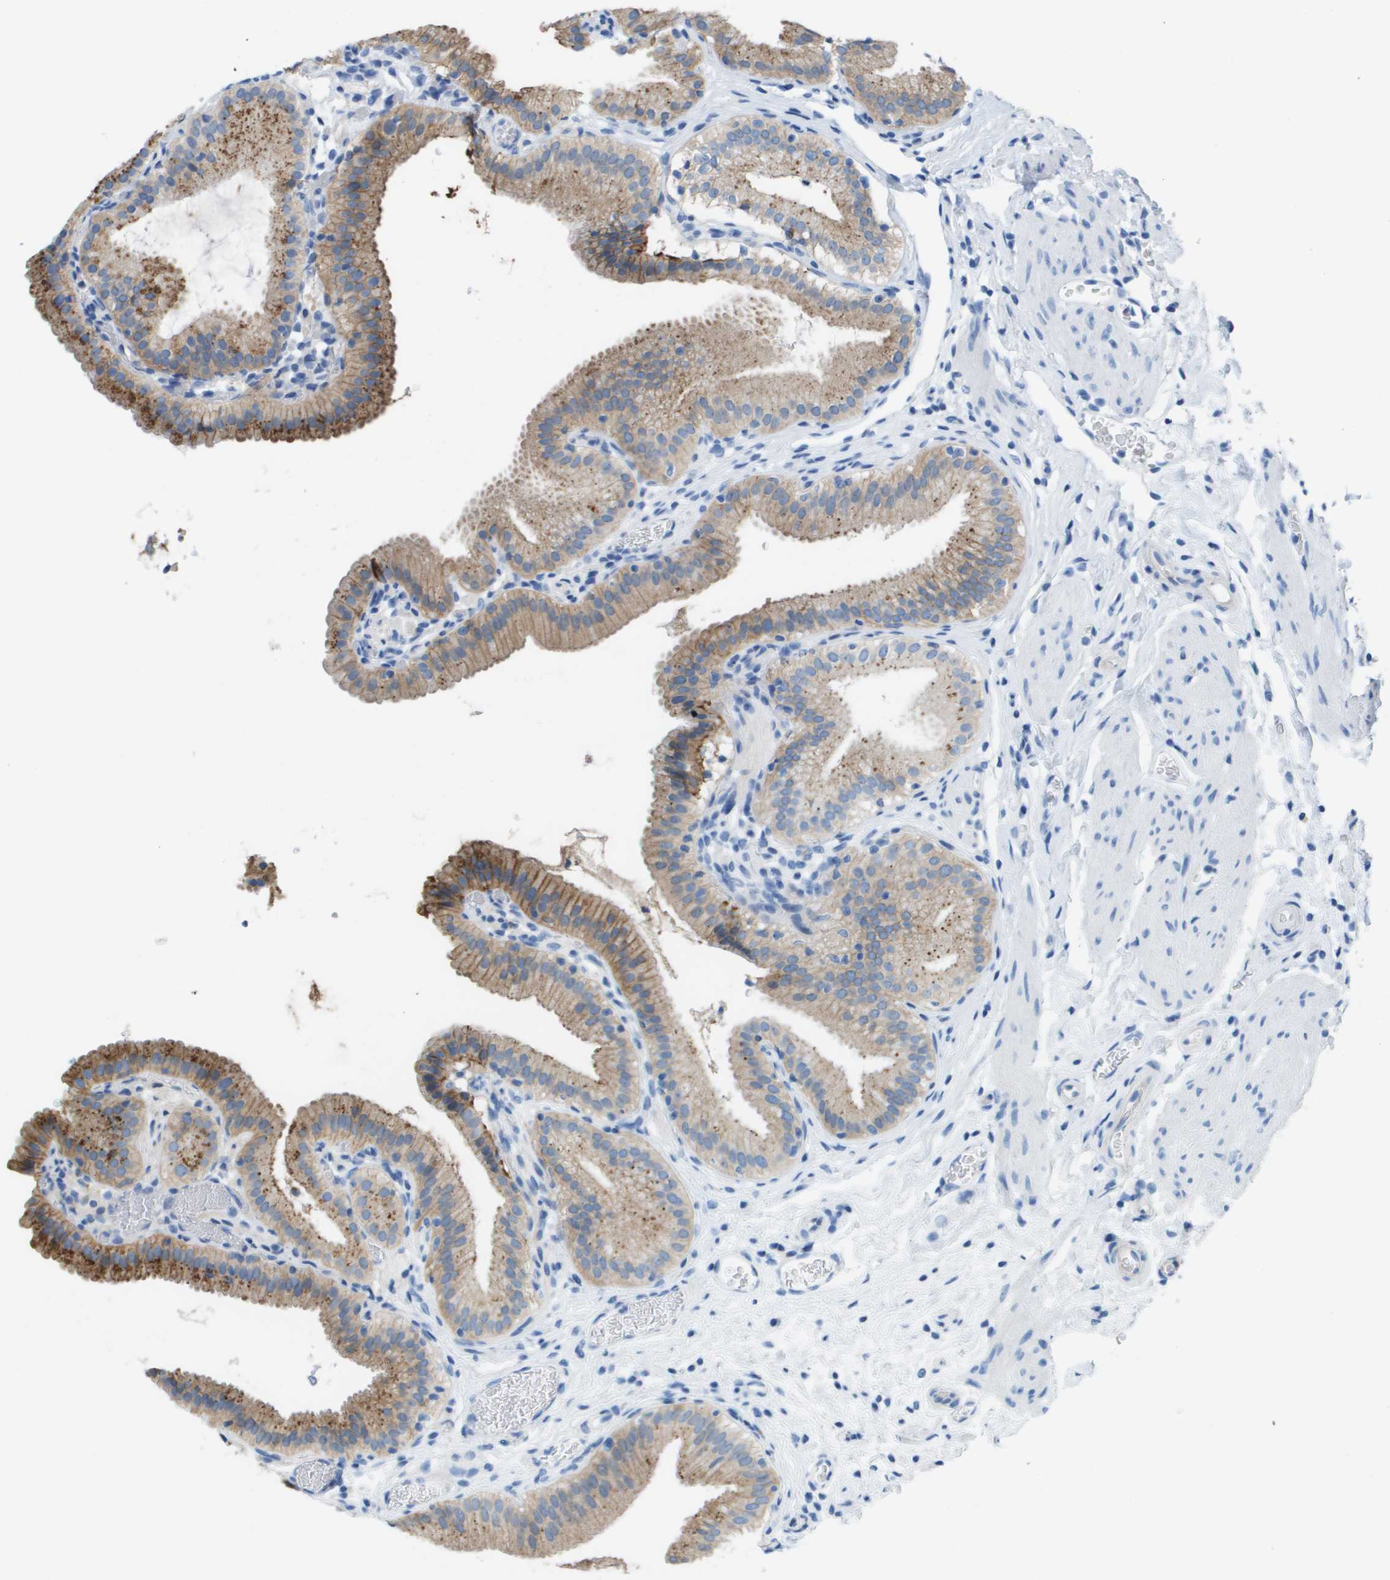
{"staining": {"intensity": "moderate", "quantity": ">75%", "location": "cytoplasmic/membranous"}, "tissue": "gallbladder", "cell_type": "Glandular cells", "image_type": "normal", "snomed": [{"axis": "morphology", "description": "Normal tissue, NOS"}, {"axis": "topography", "description": "Gallbladder"}], "caption": "This is a histology image of immunohistochemistry (IHC) staining of unremarkable gallbladder, which shows moderate expression in the cytoplasmic/membranous of glandular cells.", "gene": "CD46", "patient": {"sex": "male", "age": 54}}